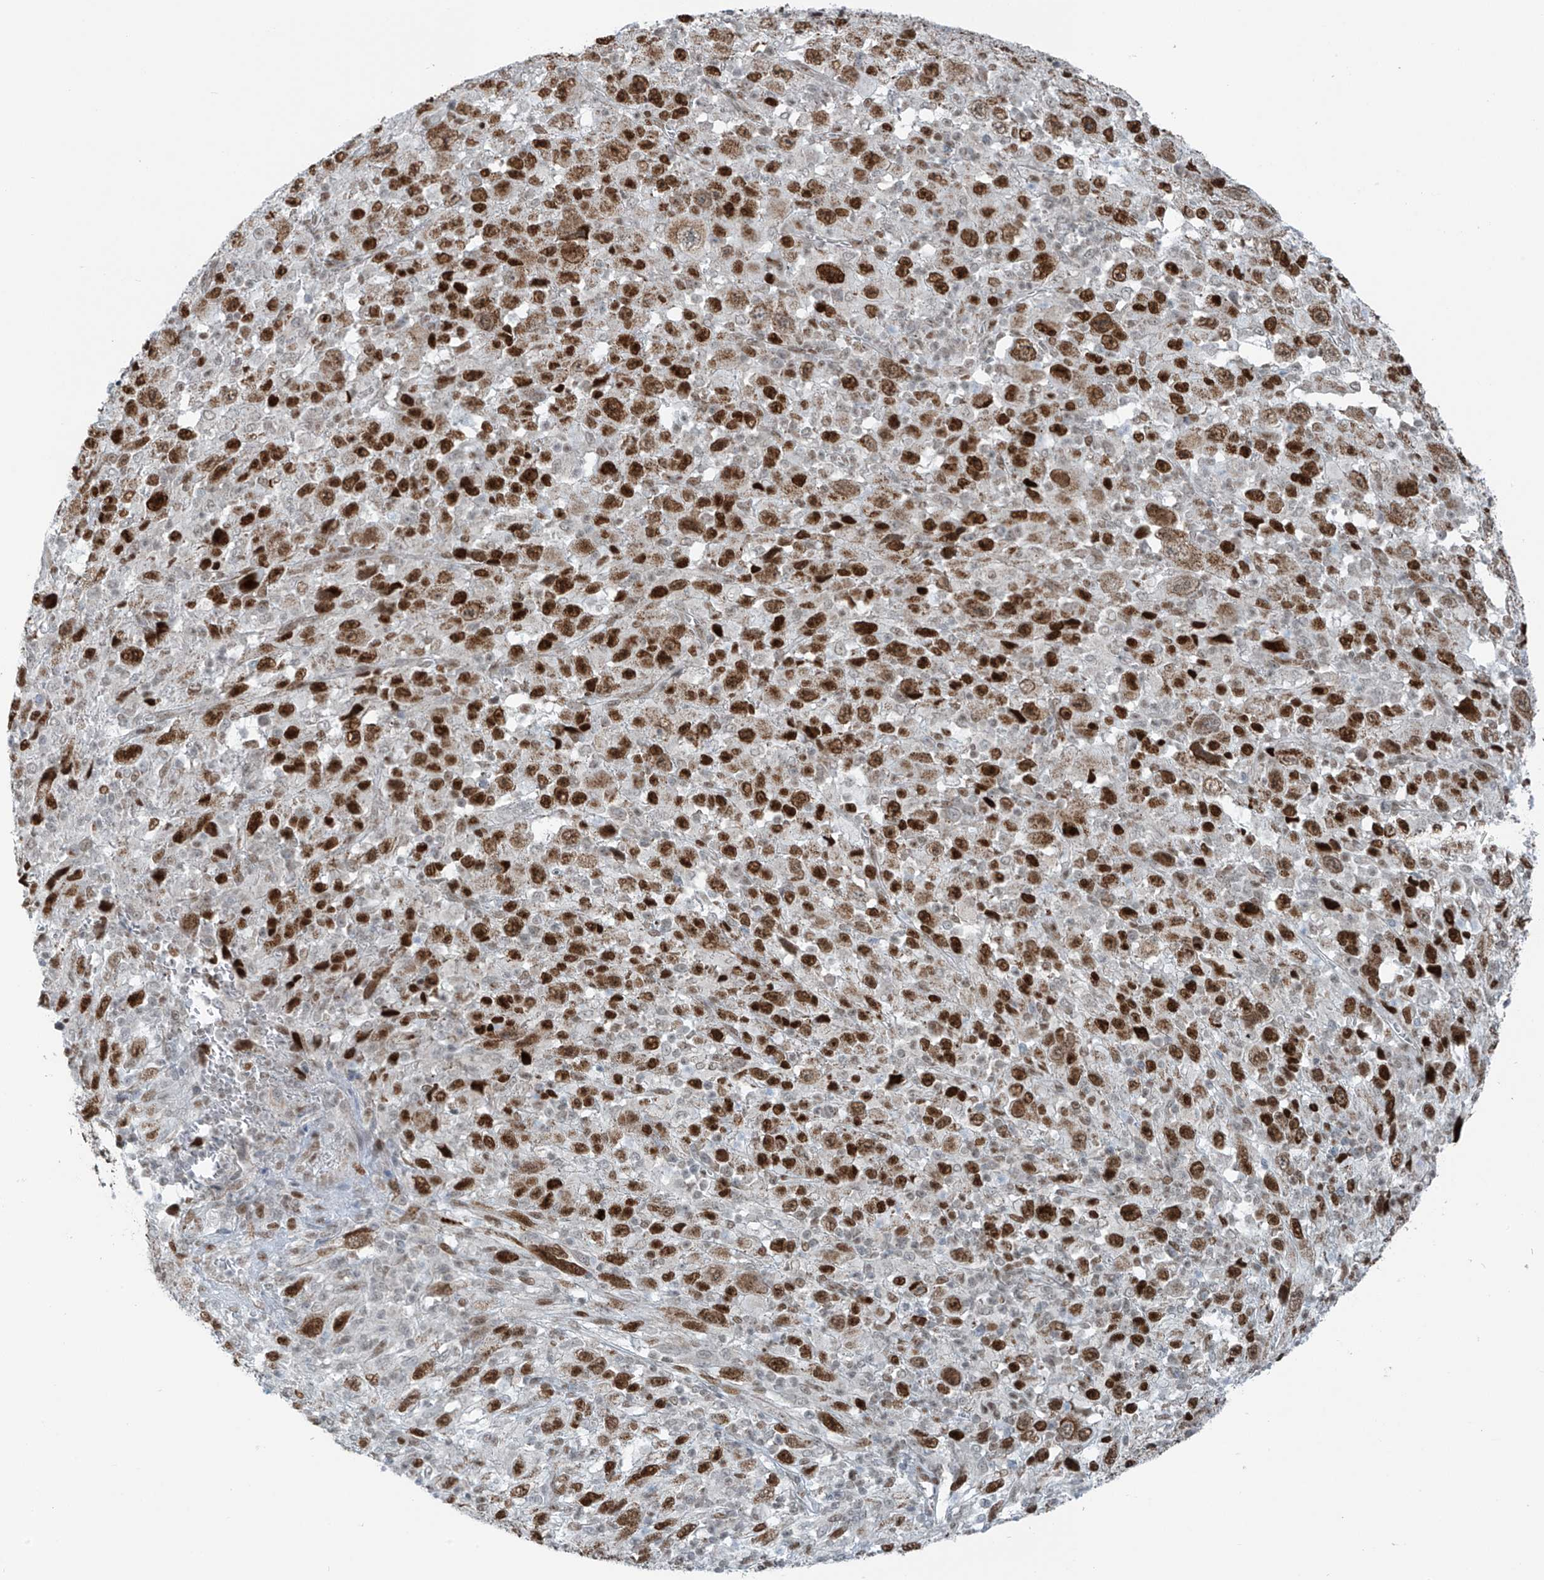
{"staining": {"intensity": "strong", "quantity": ">75%", "location": "nuclear"}, "tissue": "melanoma", "cell_type": "Tumor cells", "image_type": "cancer", "snomed": [{"axis": "morphology", "description": "Malignant melanoma, Metastatic site"}, {"axis": "topography", "description": "Skin"}], "caption": "Immunohistochemistry (IHC) staining of malignant melanoma (metastatic site), which demonstrates high levels of strong nuclear staining in about >75% of tumor cells indicating strong nuclear protein staining. The staining was performed using DAB (brown) for protein detection and nuclei were counterstained in hematoxylin (blue).", "gene": "WRNIP1", "patient": {"sex": "female", "age": 56}}